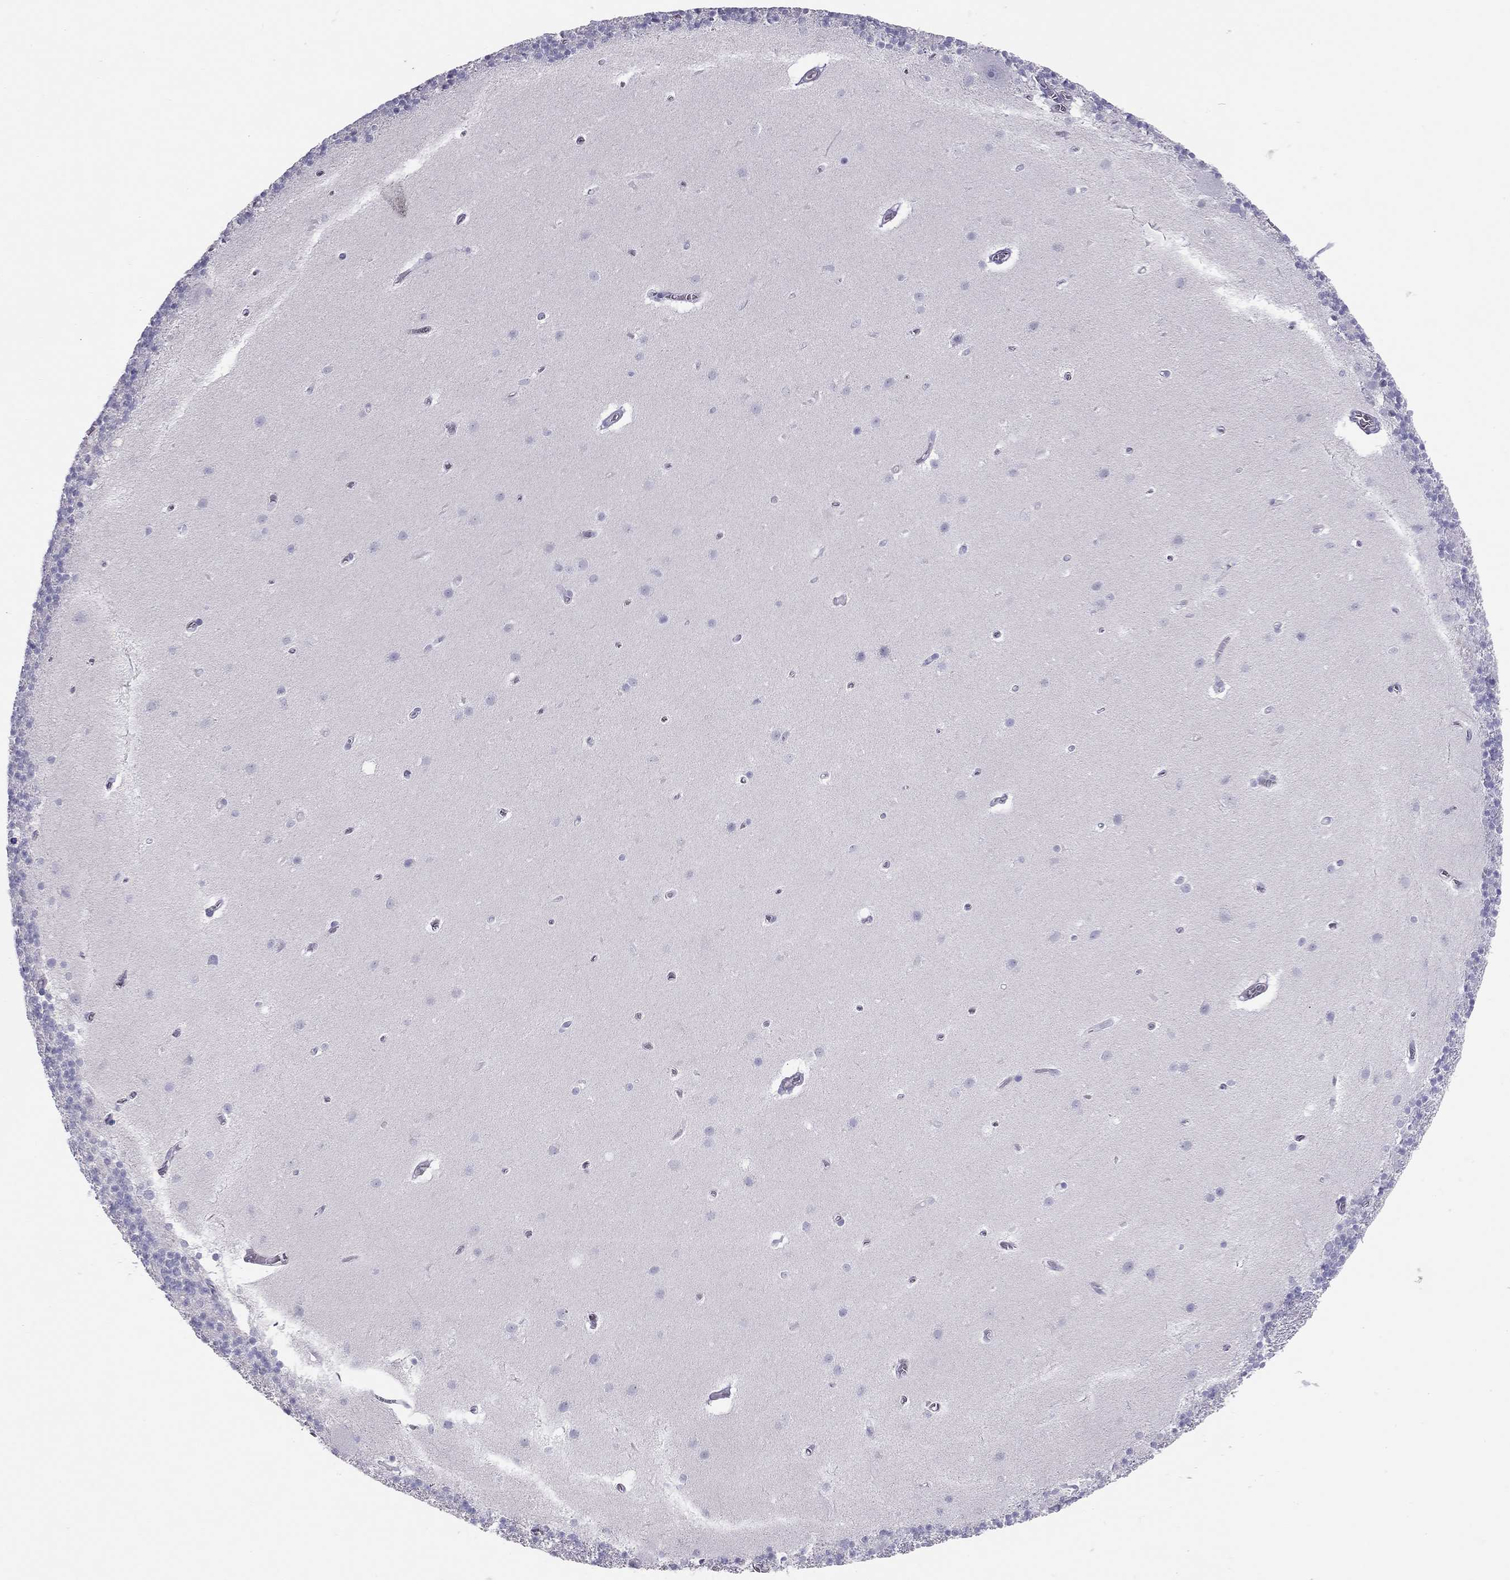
{"staining": {"intensity": "negative", "quantity": "none", "location": "none"}, "tissue": "cerebellum", "cell_type": "Cells in granular layer", "image_type": "normal", "snomed": [{"axis": "morphology", "description": "Normal tissue, NOS"}, {"axis": "topography", "description": "Cerebellum"}], "caption": "High power microscopy micrograph of an immunohistochemistry photomicrograph of normal cerebellum, revealing no significant staining in cells in granular layer. Brightfield microscopy of IHC stained with DAB (3,3'-diaminobenzidine) (brown) and hematoxylin (blue), captured at high magnification.", "gene": "SPATA12", "patient": {"sex": "male", "age": 70}}